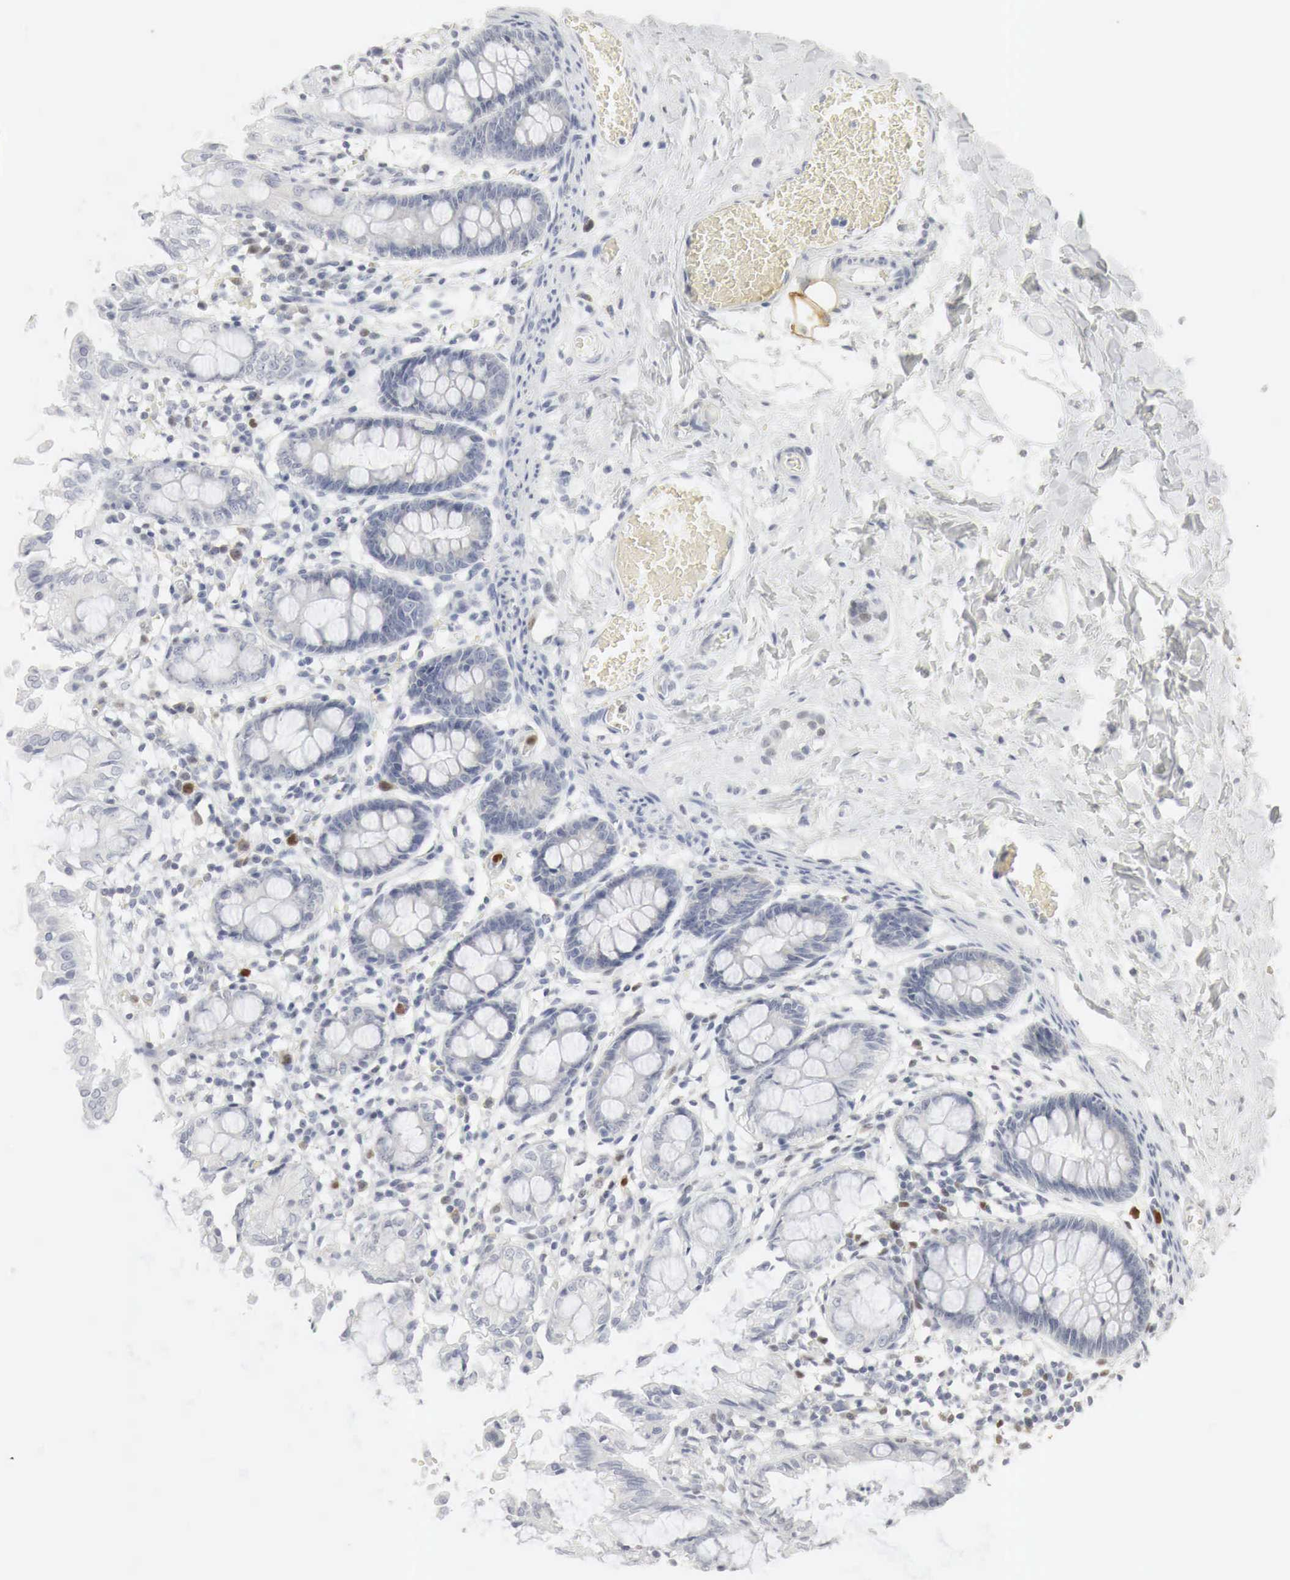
{"staining": {"intensity": "negative", "quantity": "none", "location": "none"}, "tissue": "colon", "cell_type": "Endothelial cells", "image_type": "normal", "snomed": [{"axis": "morphology", "description": "Normal tissue, NOS"}, {"axis": "topography", "description": "Colon"}], "caption": "Histopathology image shows no significant protein staining in endothelial cells of unremarkable colon.", "gene": "TP63", "patient": {"sex": "male", "age": 1}}